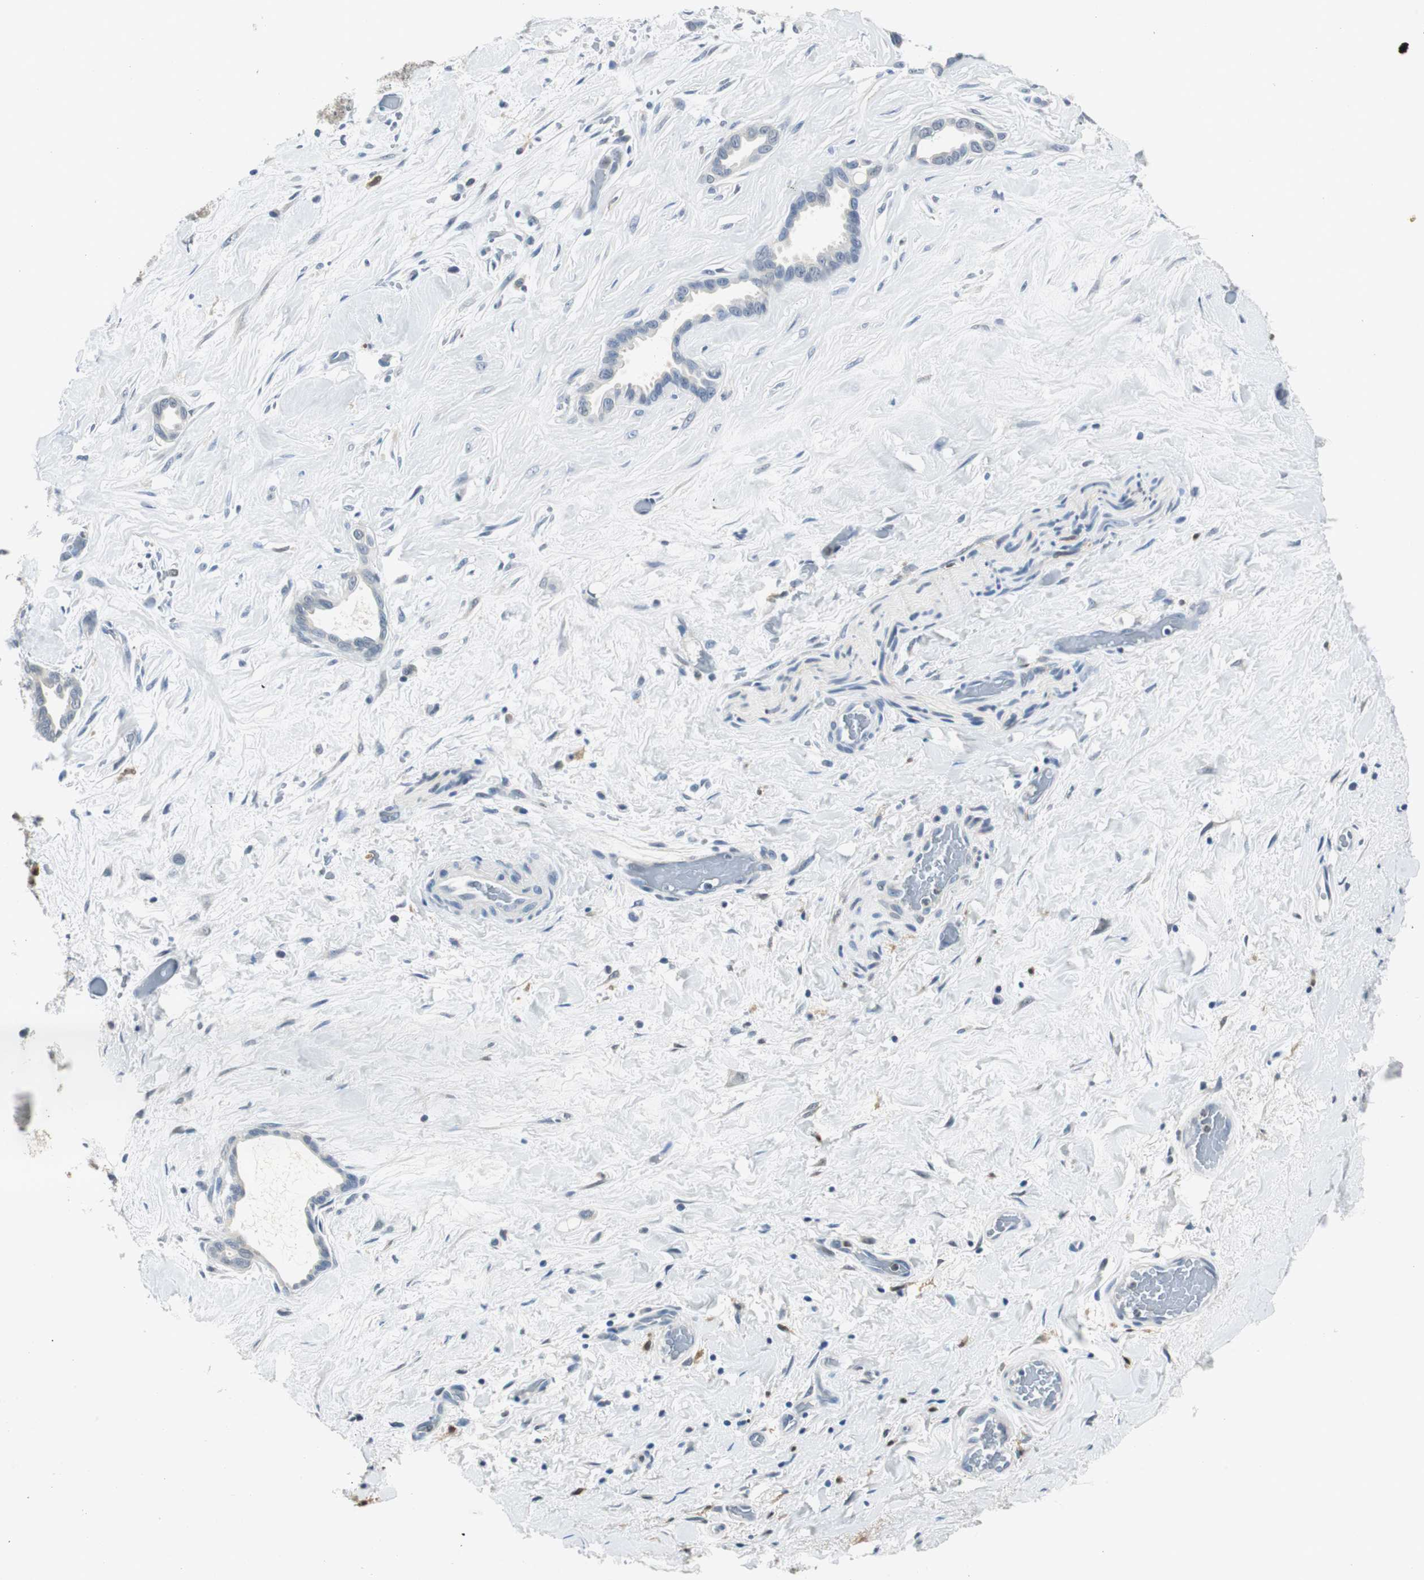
{"staining": {"intensity": "negative", "quantity": "none", "location": "none"}, "tissue": "liver cancer", "cell_type": "Tumor cells", "image_type": "cancer", "snomed": [{"axis": "morphology", "description": "Cholangiocarcinoma"}, {"axis": "topography", "description": "Liver"}], "caption": "Liver cancer was stained to show a protein in brown. There is no significant positivity in tumor cells.", "gene": "ME1", "patient": {"sex": "female", "age": 65}}